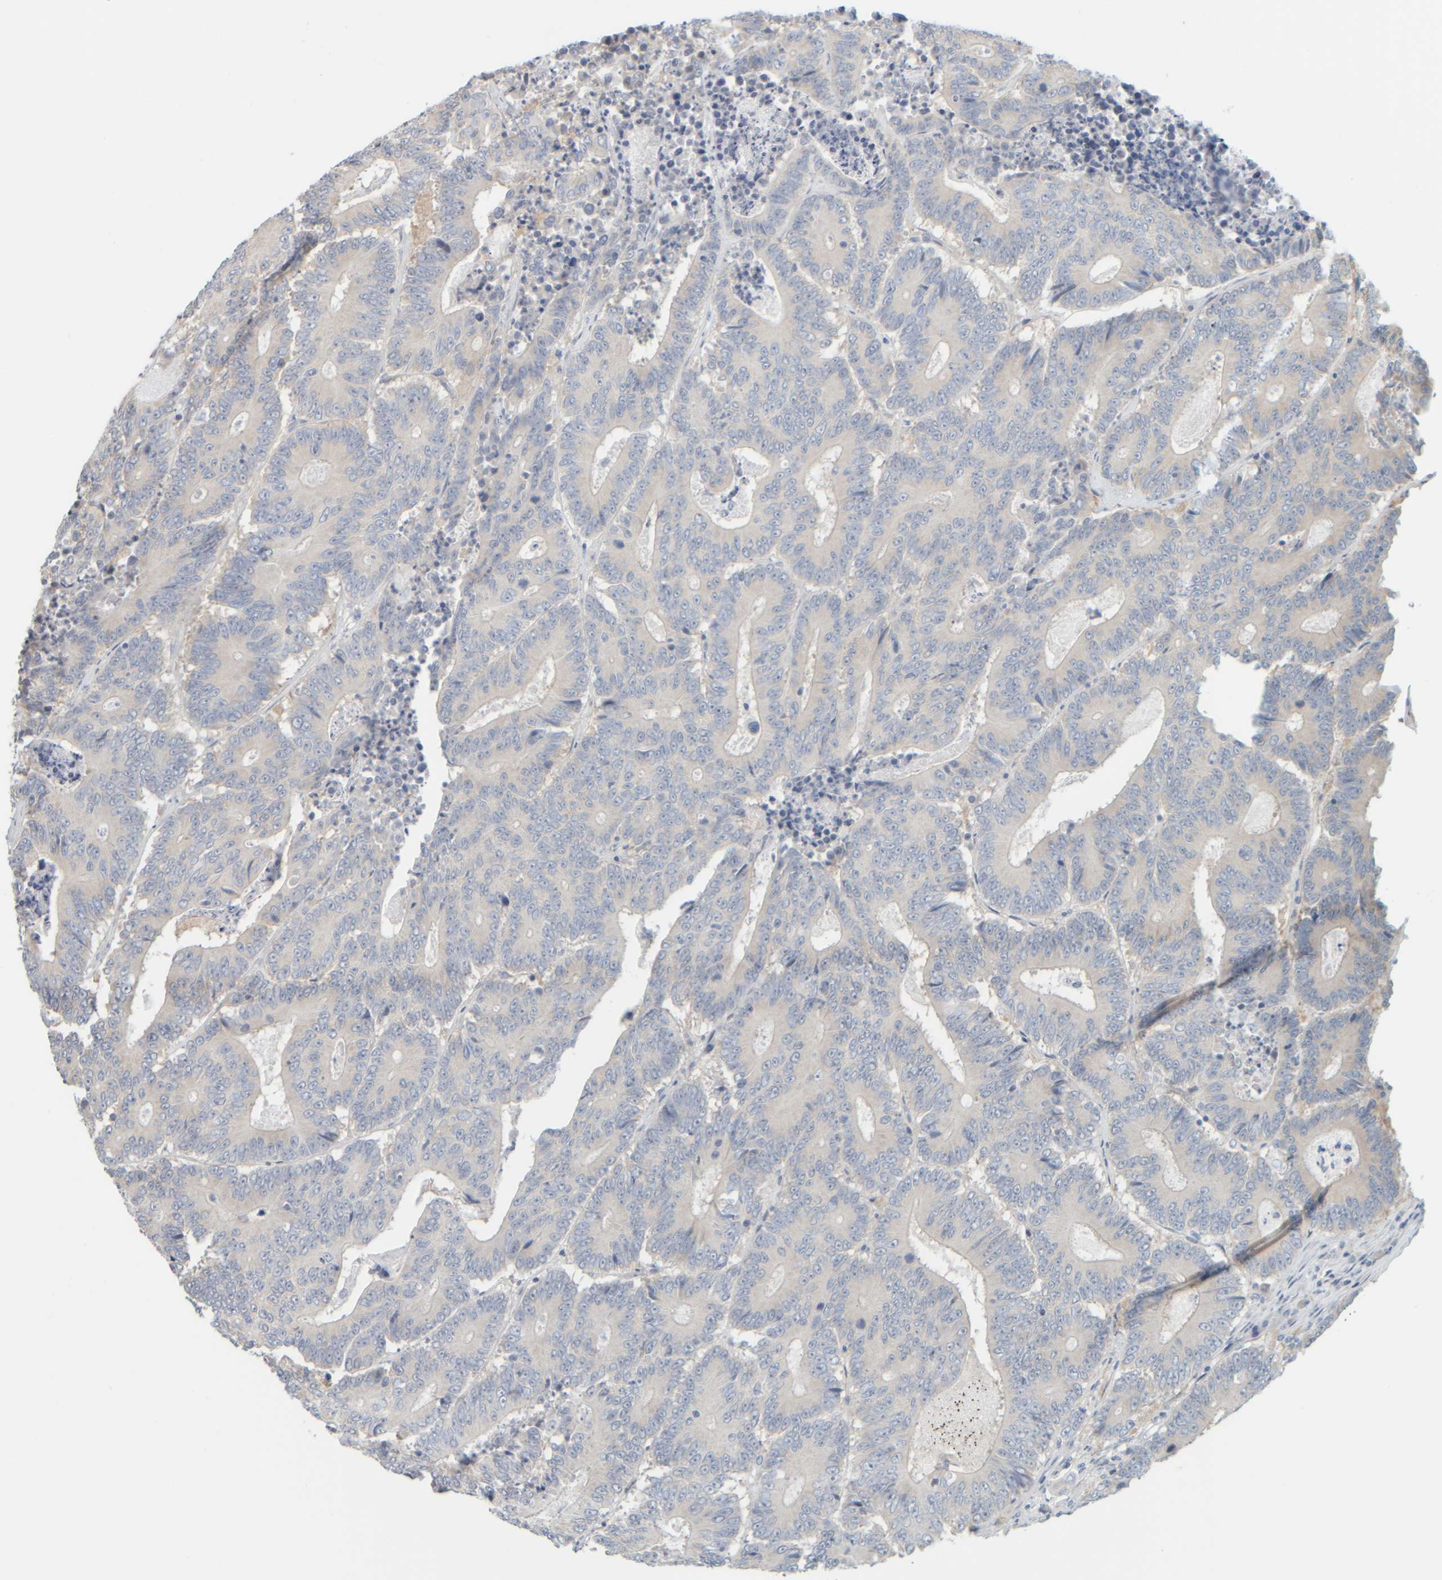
{"staining": {"intensity": "negative", "quantity": "none", "location": "none"}, "tissue": "colorectal cancer", "cell_type": "Tumor cells", "image_type": "cancer", "snomed": [{"axis": "morphology", "description": "Adenocarcinoma, NOS"}, {"axis": "topography", "description": "Colon"}], "caption": "DAB (3,3'-diaminobenzidine) immunohistochemical staining of colorectal adenocarcinoma exhibits no significant staining in tumor cells. (DAB immunohistochemistry visualized using brightfield microscopy, high magnification).", "gene": "PTGES3L-AARSD1", "patient": {"sex": "male", "age": 83}}